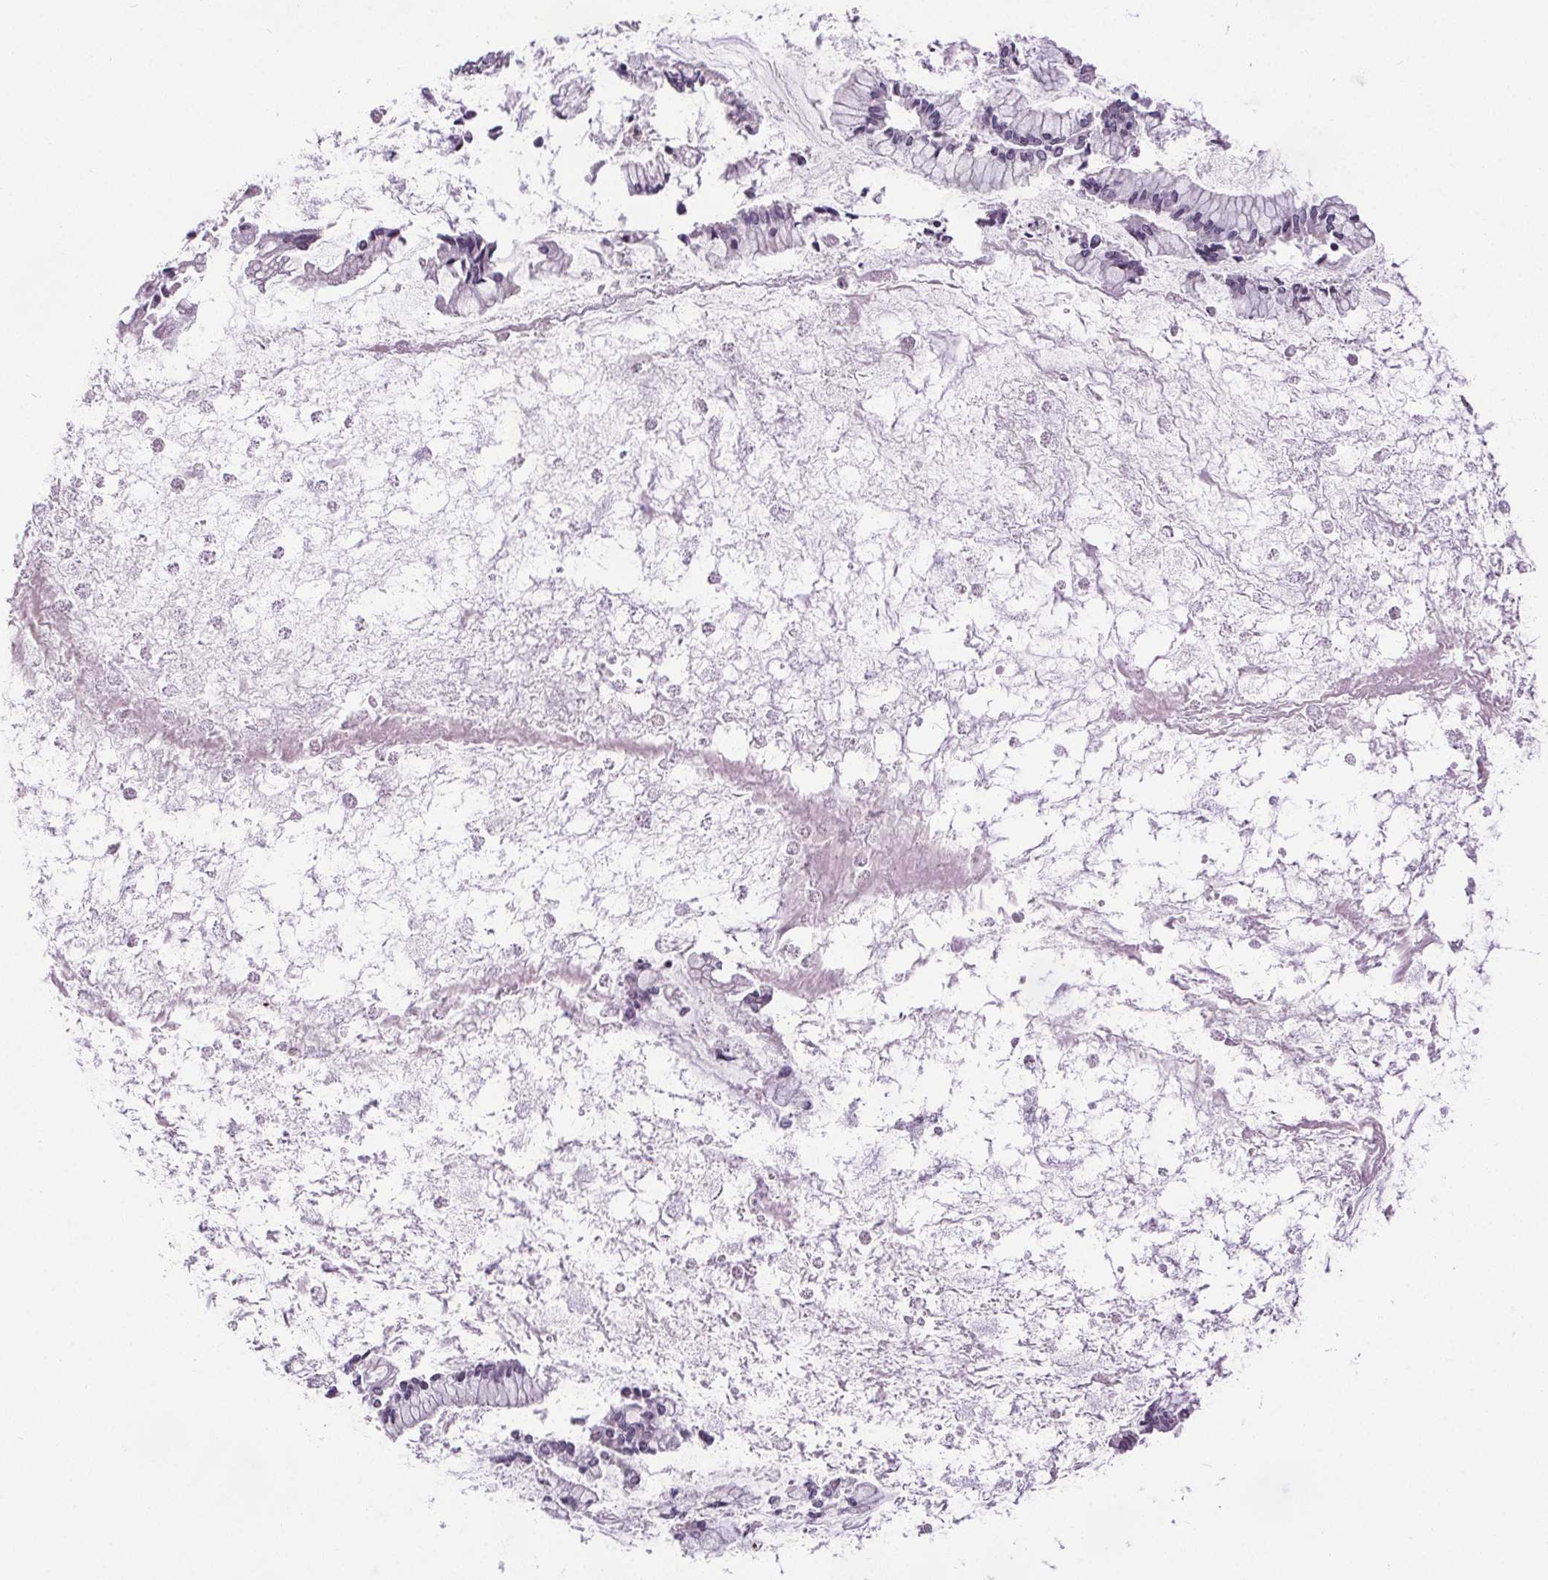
{"staining": {"intensity": "negative", "quantity": "none", "location": "none"}, "tissue": "ovarian cancer", "cell_type": "Tumor cells", "image_type": "cancer", "snomed": [{"axis": "morphology", "description": "Cystadenocarcinoma, mucinous, NOS"}, {"axis": "topography", "description": "Ovary"}], "caption": "Tumor cells are negative for protein expression in human ovarian cancer.", "gene": "SLC2A9", "patient": {"sex": "female", "age": 67}}